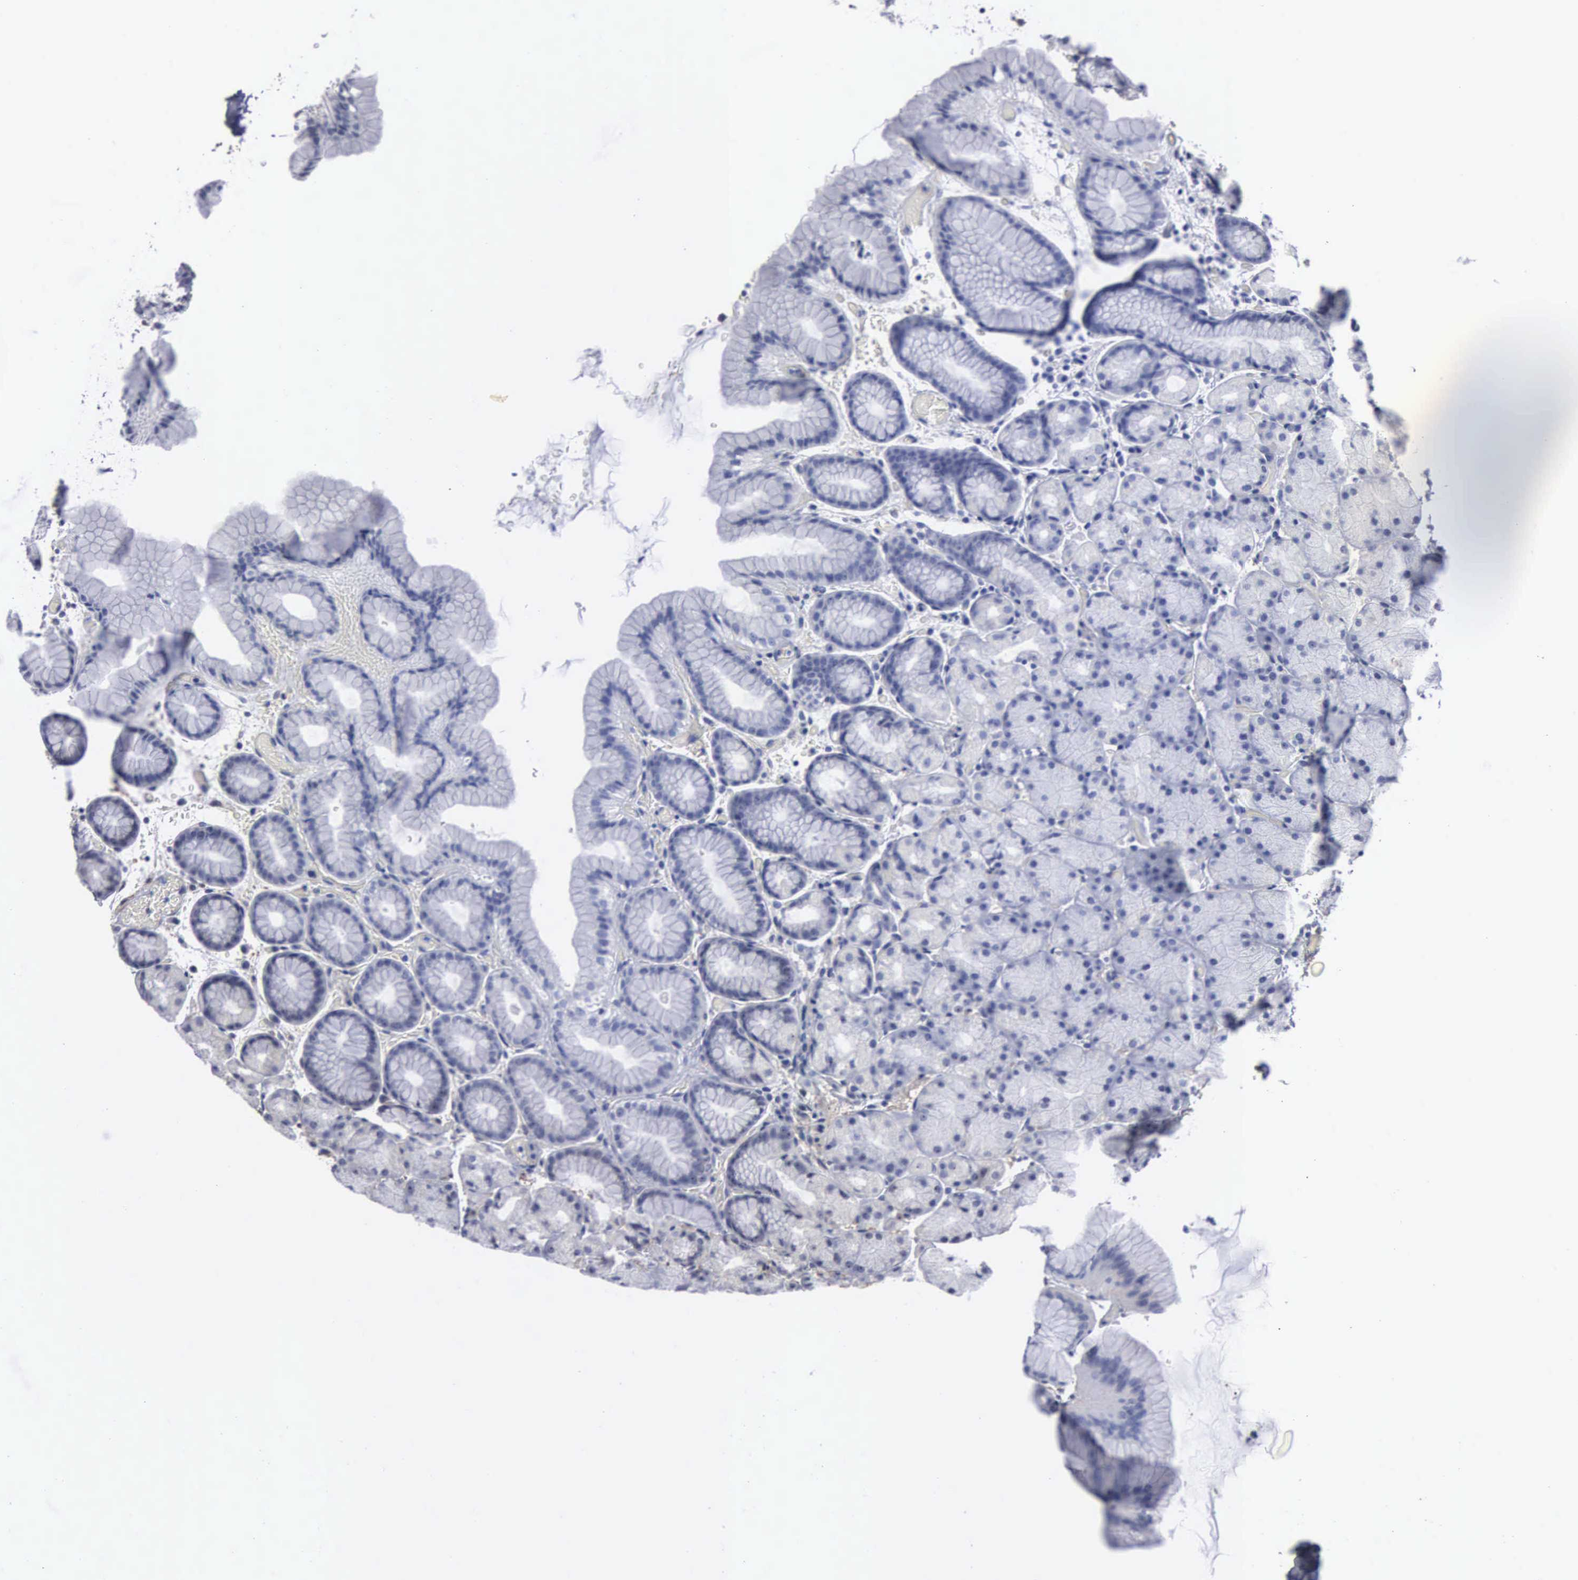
{"staining": {"intensity": "negative", "quantity": "none", "location": "none"}, "tissue": "stomach", "cell_type": "Glandular cells", "image_type": "normal", "snomed": [{"axis": "morphology", "description": "Normal tissue, NOS"}, {"axis": "topography", "description": "Stomach, upper"}], "caption": "This photomicrograph is of unremarkable stomach stained with IHC to label a protein in brown with the nuclei are counter-stained blue. There is no positivity in glandular cells. Nuclei are stained in blue.", "gene": "NGDN", "patient": {"sex": "male", "age": 47}}